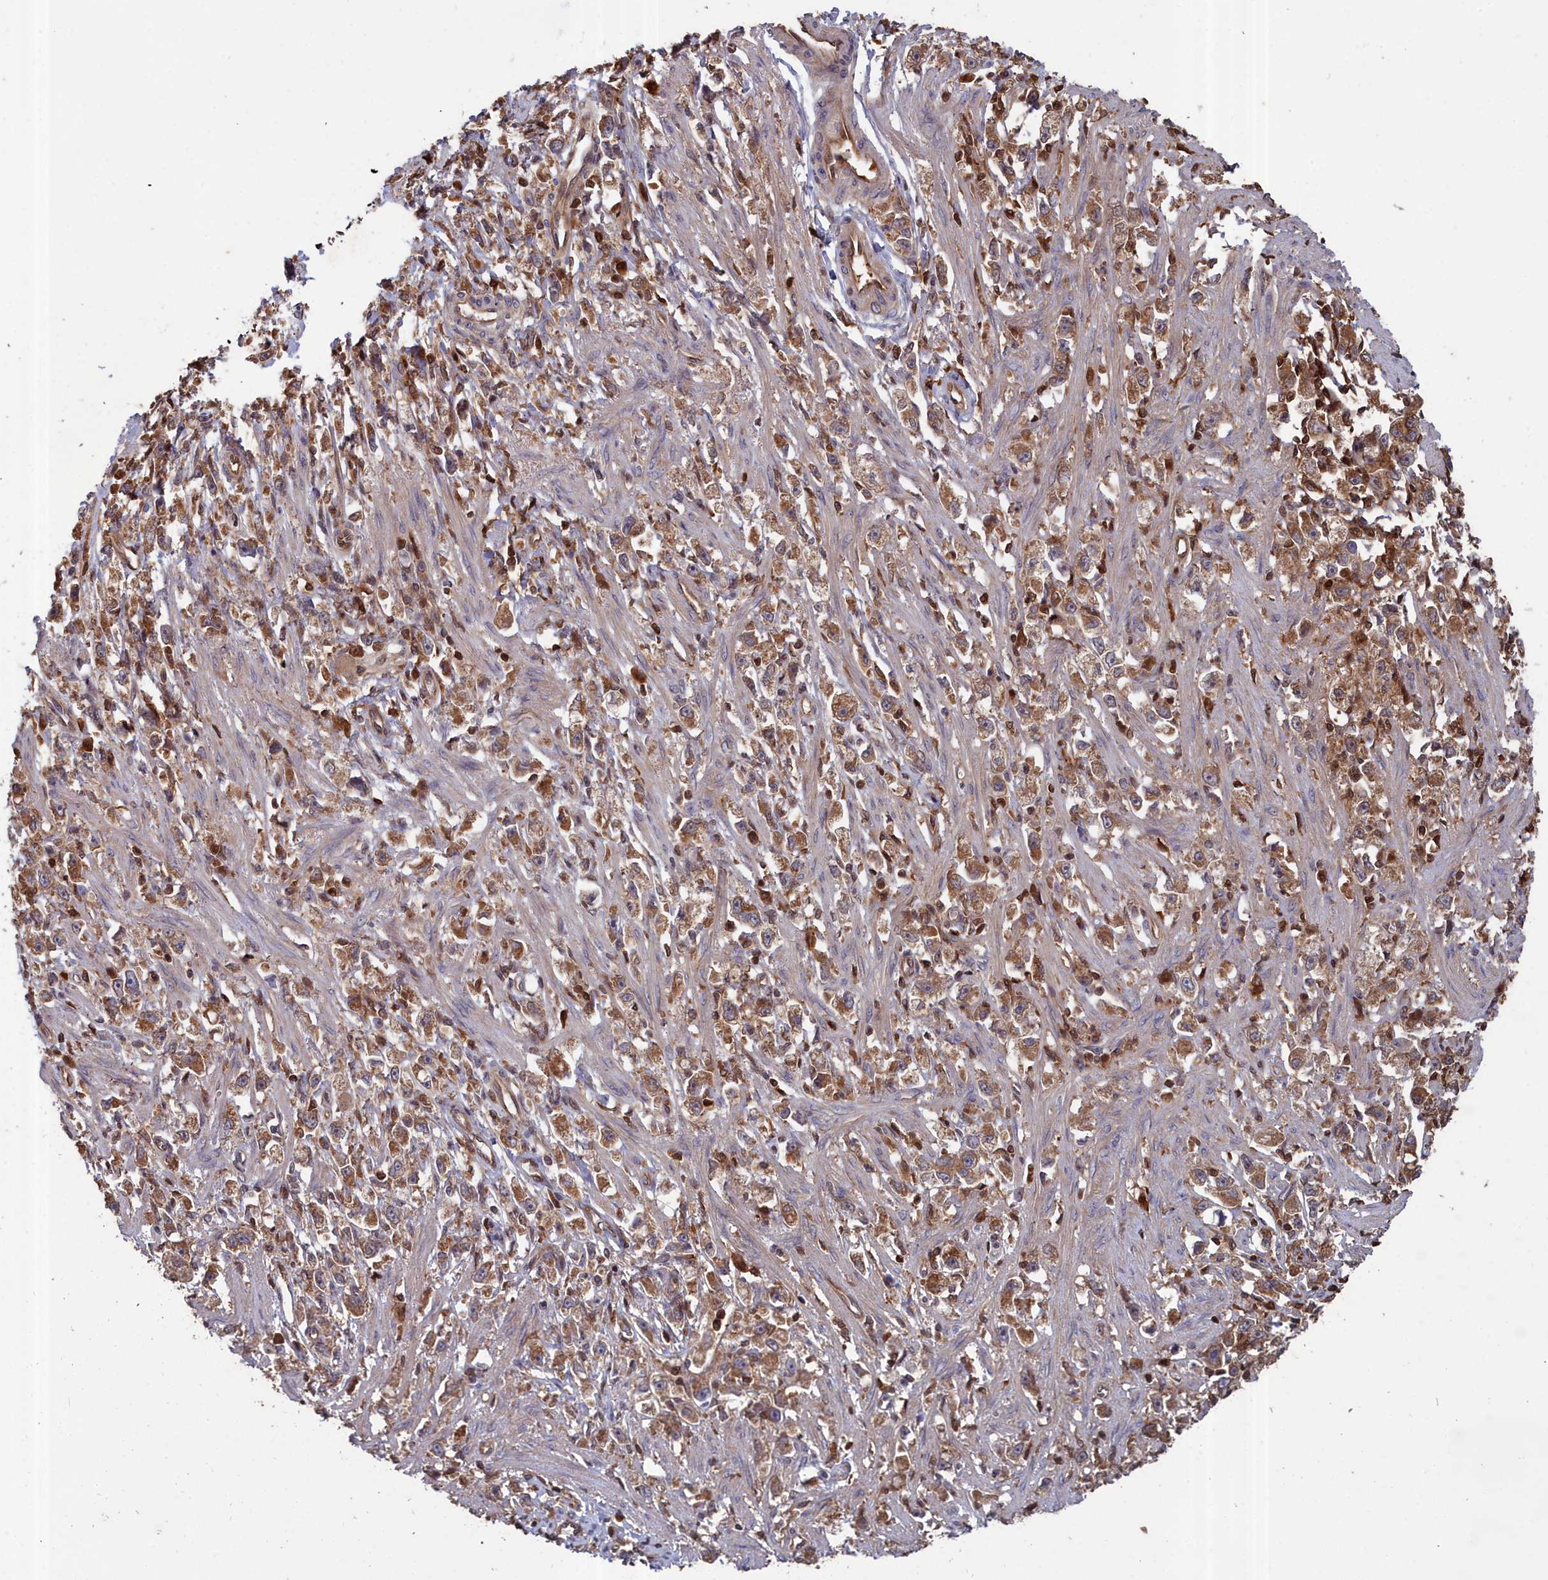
{"staining": {"intensity": "moderate", "quantity": ">75%", "location": "cytoplasmic/membranous"}, "tissue": "stomach cancer", "cell_type": "Tumor cells", "image_type": "cancer", "snomed": [{"axis": "morphology", "description": "Adenocarcinoma, NOS"}, {"axis": "topography", "description": "Stomach"}], "caption": "An IHC histopathology image of neoplastic tissue is shown. Protein staining in brown labels moderate cytoplasmic/membranous positivity in stomach adenocarcinoma within tumor cells.", "gene": "GFRA2", "patient": {"sex": "female", "age": 59}}